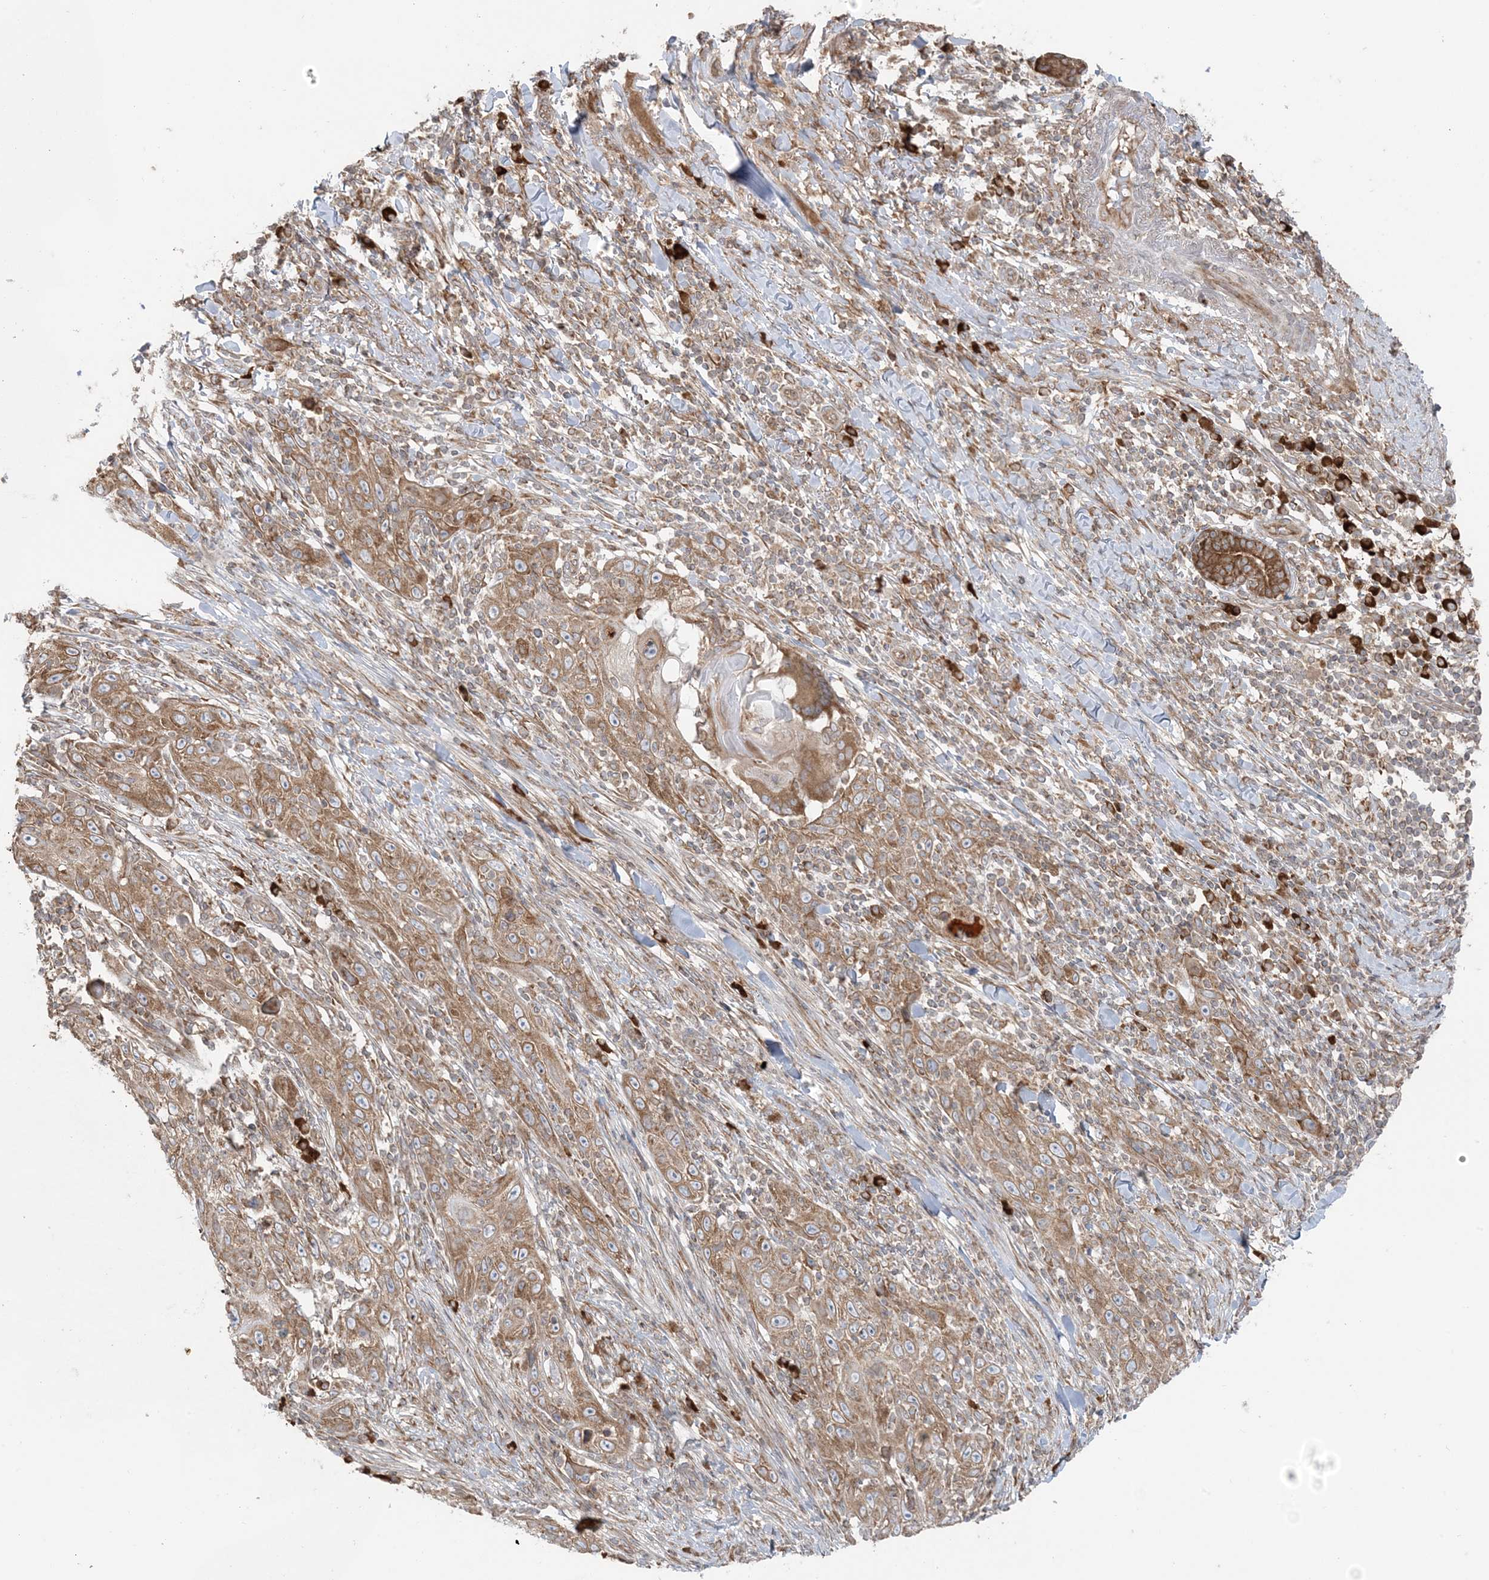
{"staining": {"intensity": "moderate", "quantity": ">75%", "location": "cytoplasmic/membranous"}, "tissue": "skin cancer", "cell_type": "Tumor cells", "image_type": "cancer", "snomed": [{"axis": "morphology", "description": "Squamous cell carcinoma, NOS"}, {"axis": "topography", "description": "Skin"}], "caption": "Tumor cells reveal moderate cytoplasmic/membranous positivity in approximately >75% of cells in skin cancer.", "gene": "UBXN4", "patient": {"sex": "female", "age": 88}}